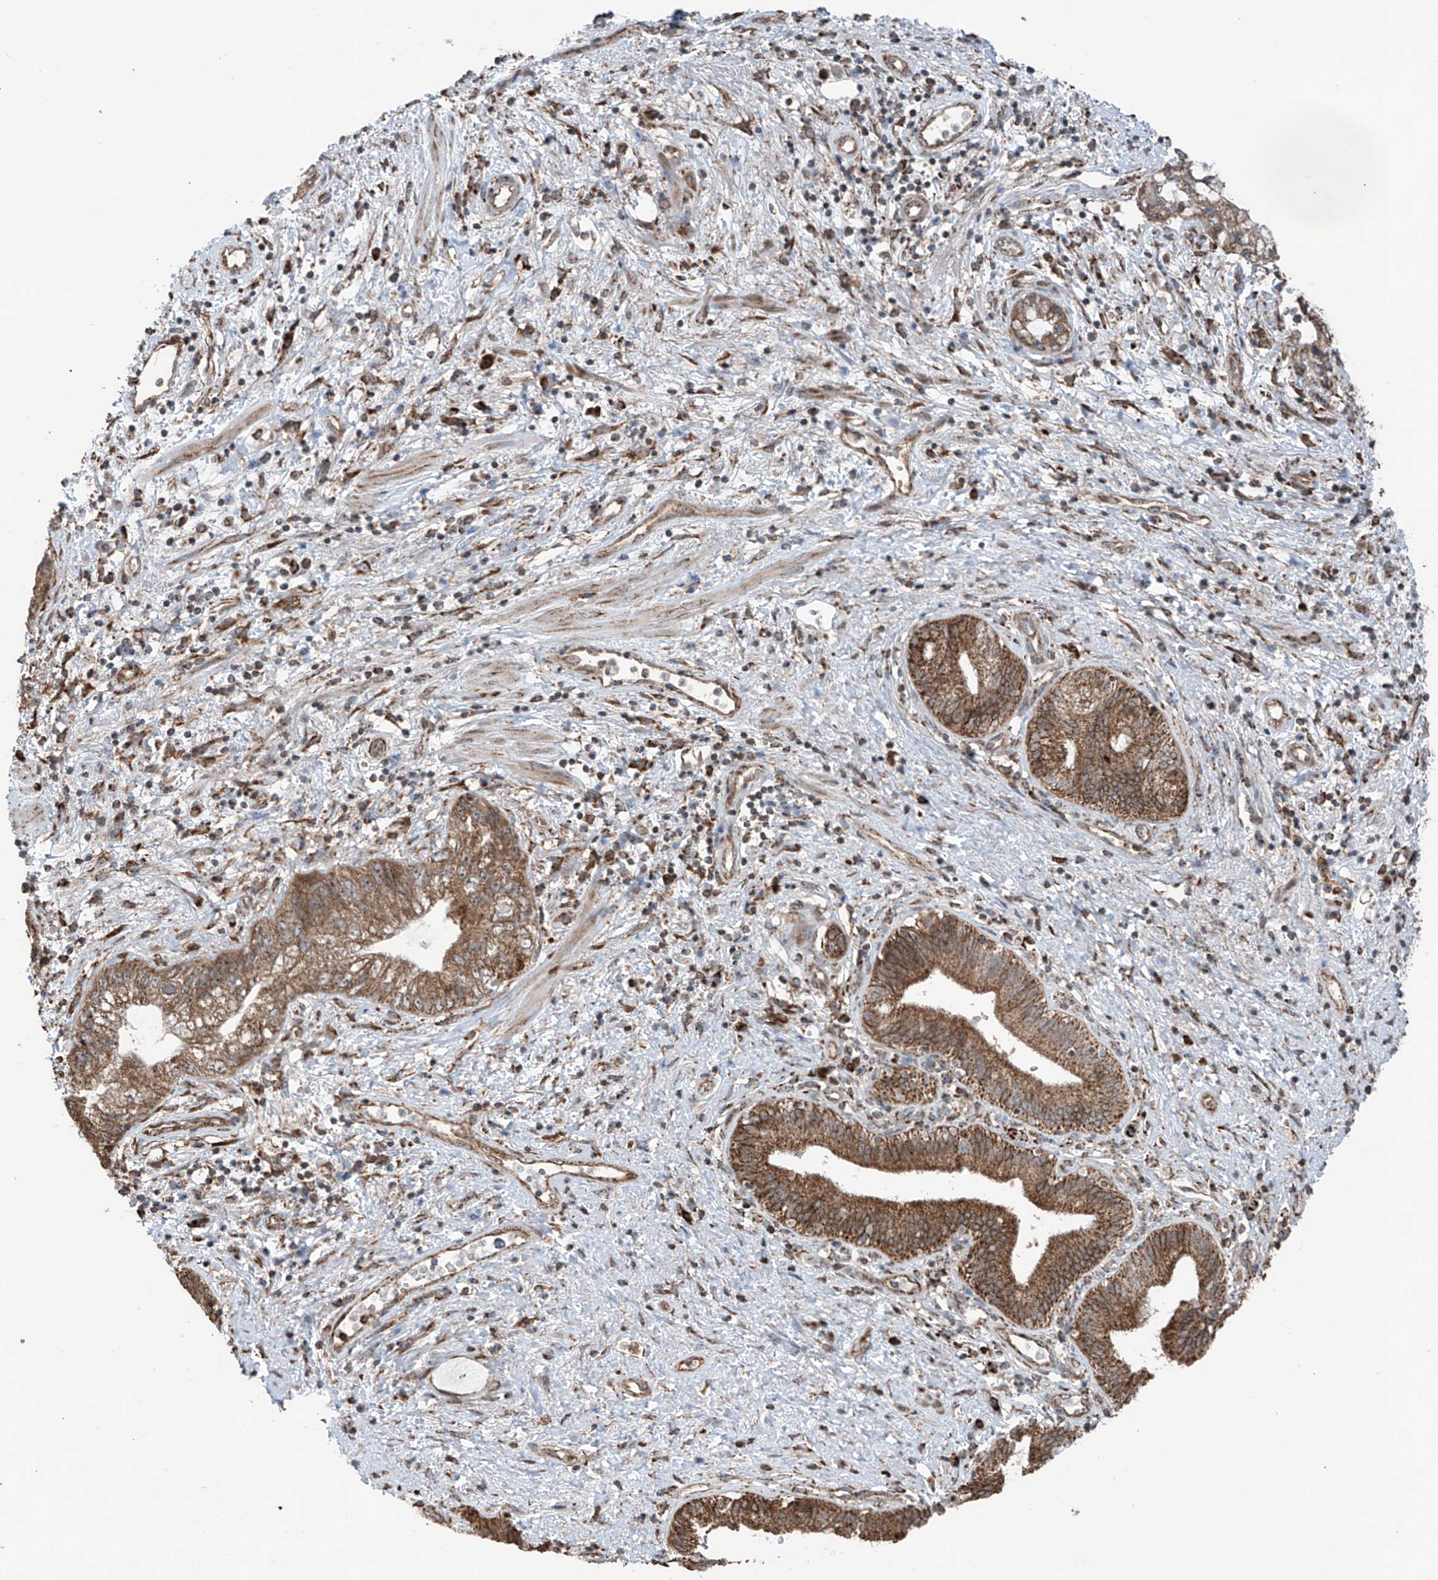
{"staining": {"intensity": "moderate", "quantity": ">75%", "location": "cytoplasmic/membranous"}, "tissue": "pancreatic cancer", "cell_type": "Tumor cells", "image_type": "cancer", "snomed": [{"axis": "morphology", "description": "Adenocarcinoma, NOS"}, {"axis": "topography", "description": "Pancreas"}], "caption": "Immunohistochemistry (IHC) histopathology image of human pancreatic adenocarcinoma stained for a protein (brown), which demonstrates medium levels of moderate cytoplasmic/membranous staining in about >75% of tumor cells.", "gene": "SAMD3", "patient": {"sex": "female", "age": 73}}